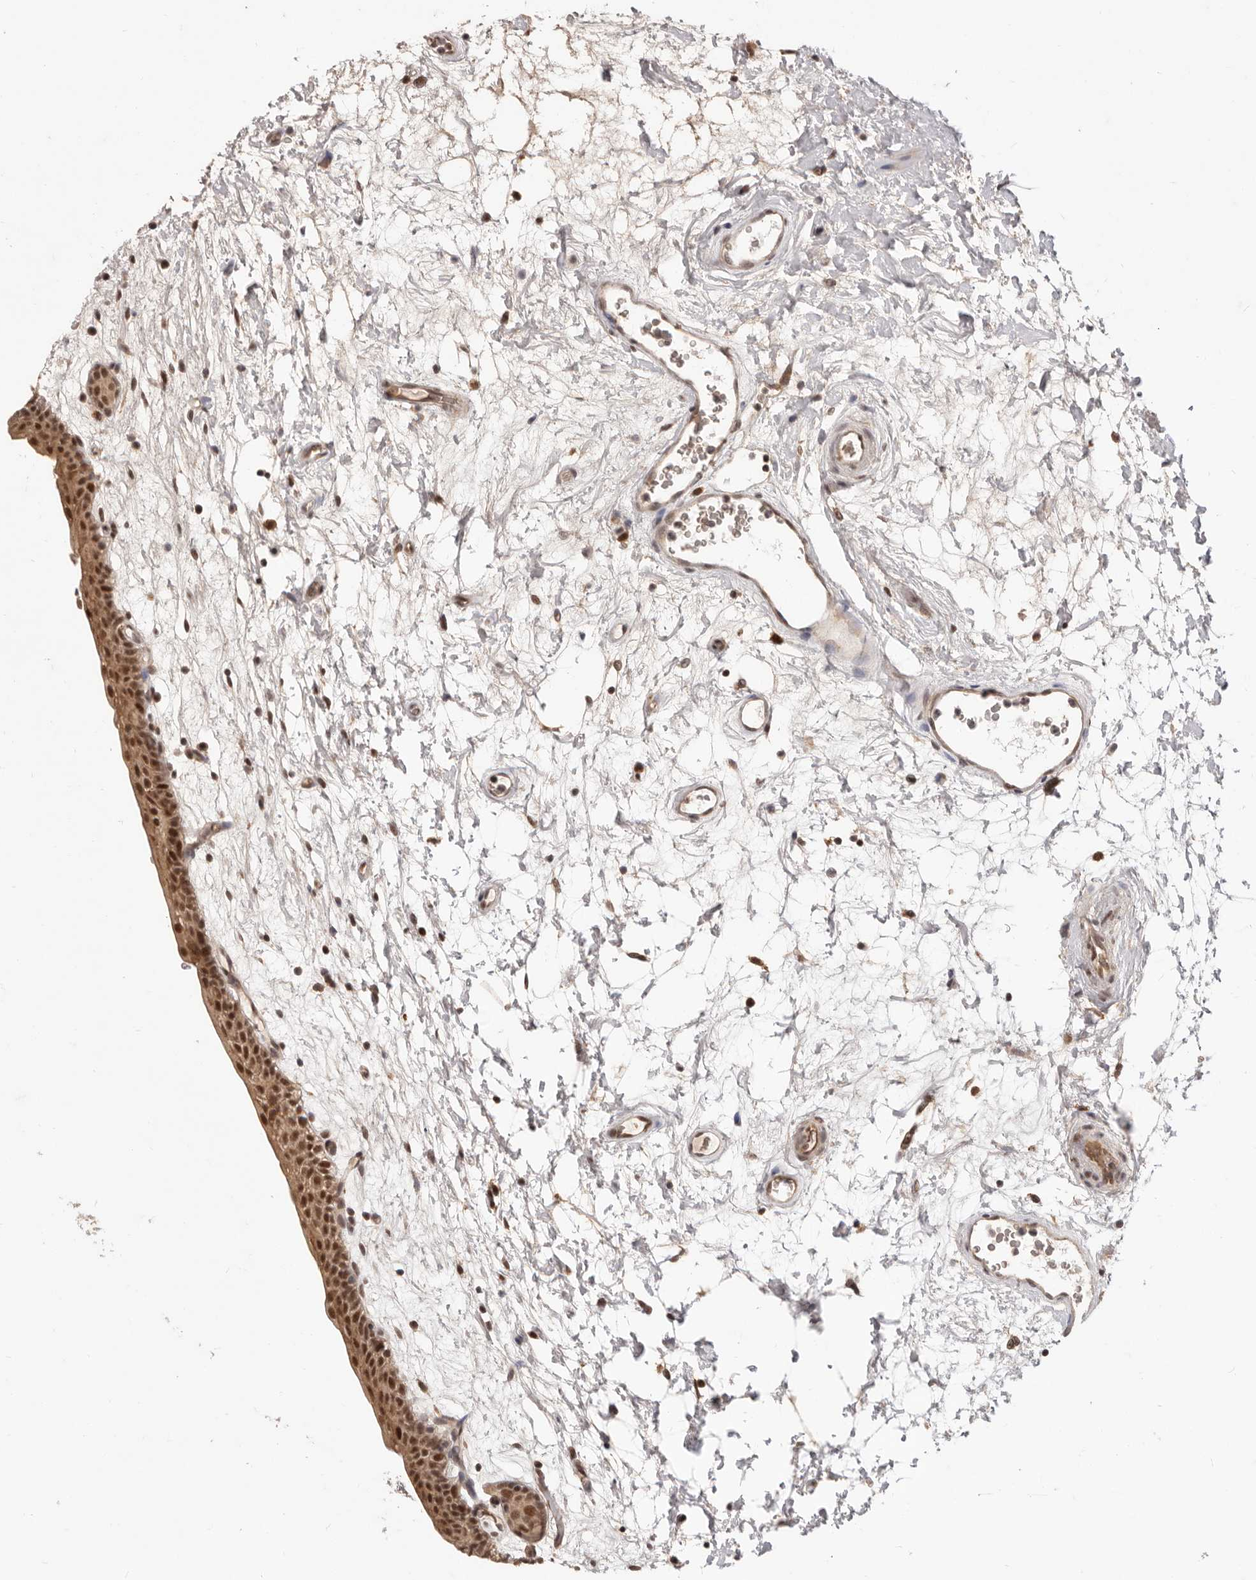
{"staining": {"intensity": "strong", "quantity": ">75%", "location": "cytoplasmic/membranous,nuclear"}, "tissue": "urinary bladder", "cell_type": "Urothelial cells", "image_type": "normal", "snomed": [{"axis": "morphology", "description": "Normal tissue, NOS"}, {"axis": "topography", "description": "Urinary bladder"}], "caption": "Immunohistochemical staining of normal urinary bladder exhibits >75% levels of strong cytoplasmic/membranous,nuclear protein positivity in approximately >75% of urothelial cells.", "gene": "NCOA3", "patient": {"sex": "male", "age": 83}}